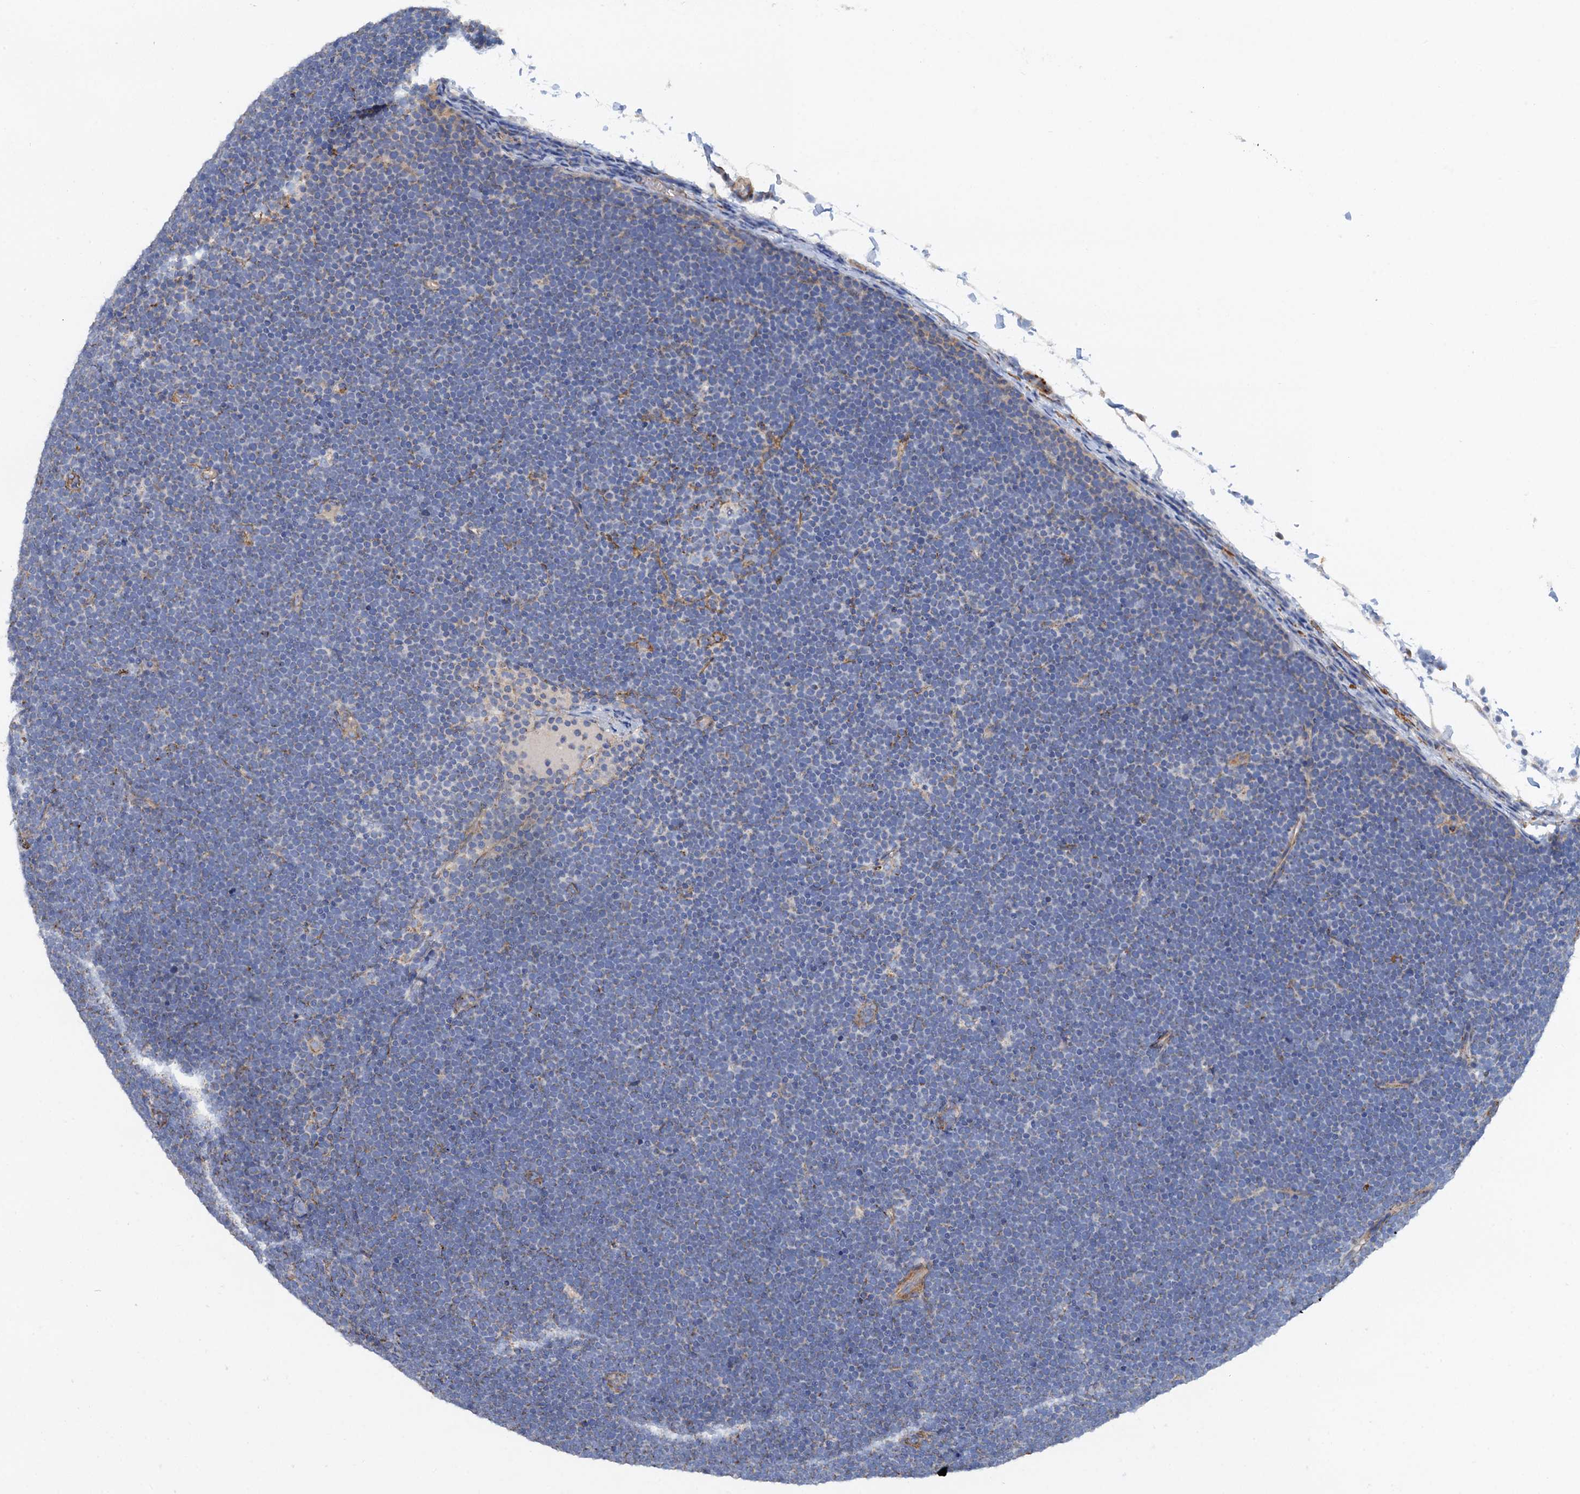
{"staining": {"intensity": "negative", "quantity": "none", "location": "none"}, "tissue": "lymphoma", "cell_type": "Tumor cells", "image_type": "cancer", "snomed": [{"axis": "morphology", "description": "Malignant lymphoma, non-Hodgkin's type, High grade"}, {"axis": "topography", "description": "Lymph node"}], "caption": "This is an IHC histopathology image of high-grade malignant lymphoma, non-Hodgkin's type. There is no positivity in tumor cells.", "gene": "GCSH", "patient": {"sex": "male", "age": 13}}